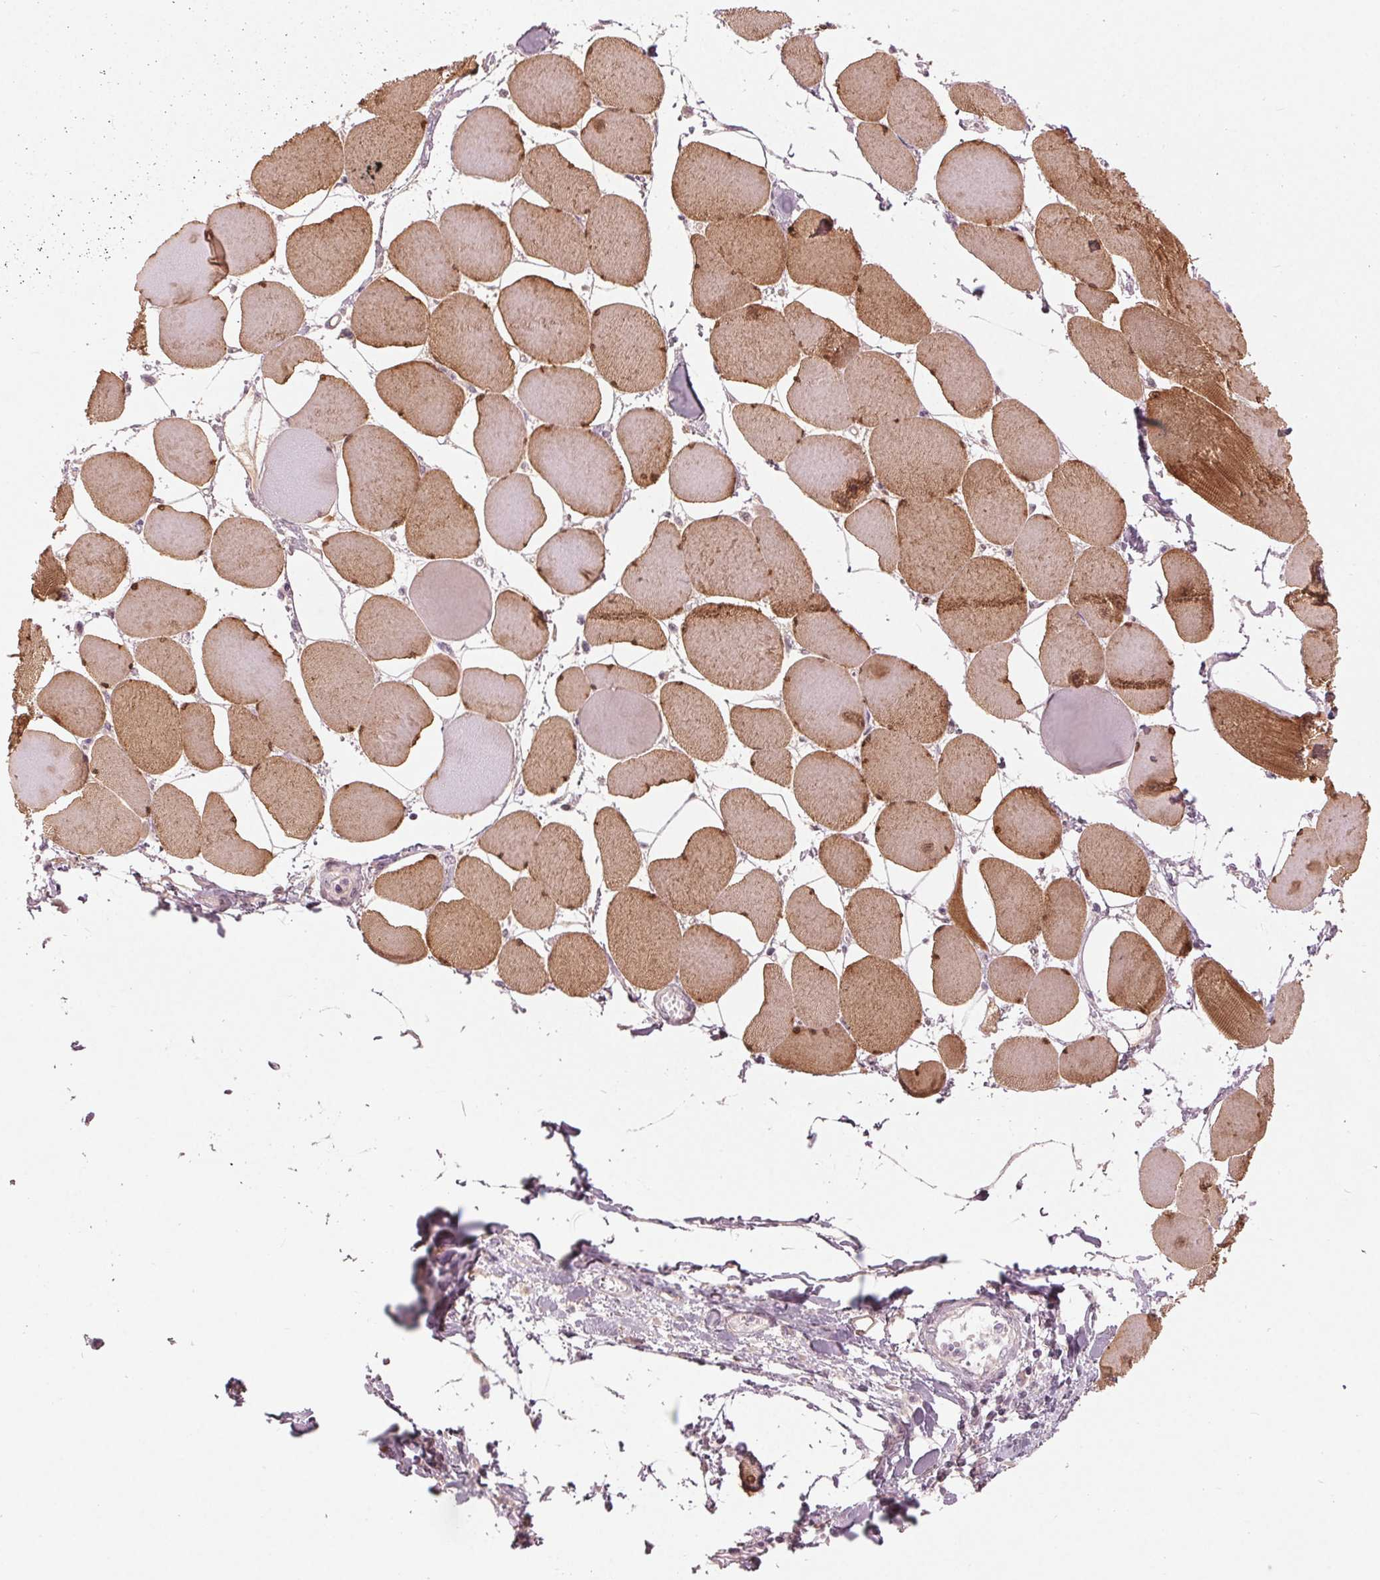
{"staining": {"intensity": "strong", "quantity": "25%-75%", "location": "cytoplasmic/membranous,nuclear"}, "tissue": "skeletal muscle", "cell_type": "Myocytes", "image_type": "normal", "snomed": [{"axis": "morphology", "description": "Normal tissue, NOS"}, {"axis": "topography", "description": "Skeletal muscle"}], "caption": "Immunohistochemistry (IHC) (DAB) staining of benign human skeletal muscle displays strong cytoplasmic/membranous,nuclear protein expression in approximately 25%-75% of myocytes.", "gene": "ZNF605", "patient": {"sex": "female", "age": 75}}